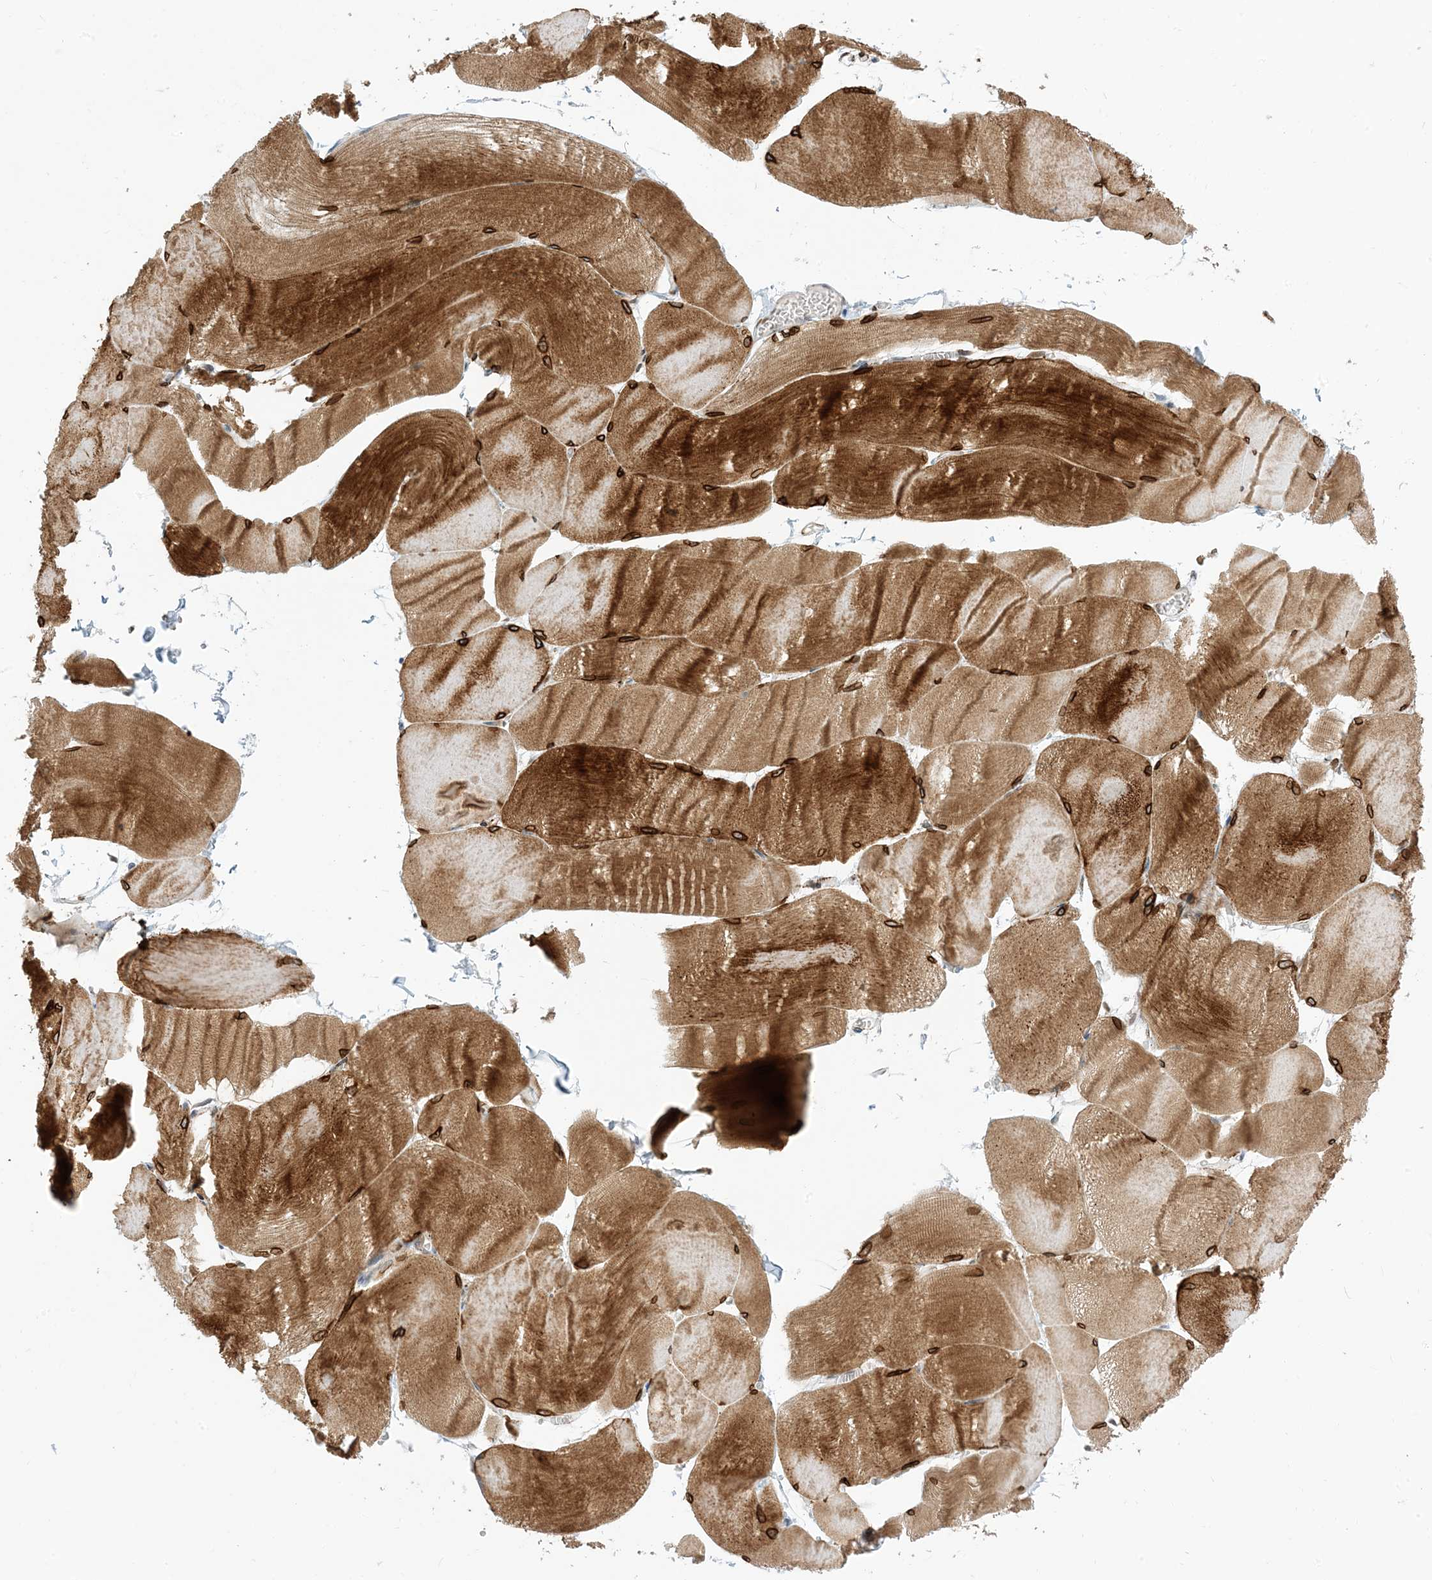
{"staining": {"intensity": "strong", "quantity": "25%-75%", "location": "cytoplasmic/membranous"}, "tissue": "skeletal muscle", "cell_type": "Myocytes", "image_type": "normal", "snomed": [{"axis": "morphology", "description": "Normal tissue, NOS"}, {"axis": "morphology", "description": "Basal cell carcinoma"}, {"axis": "topography", "description": "Skeletal muscle"}], "caption": "Skeletal muscle stained for a protein reveals strong cytoplasmic/membranous positivity in myocytes. The protein is shown in brown color, while the nuclei are stained blue.", "gene": "RIN1", "patient": {"sex": "female", "age": 64}}